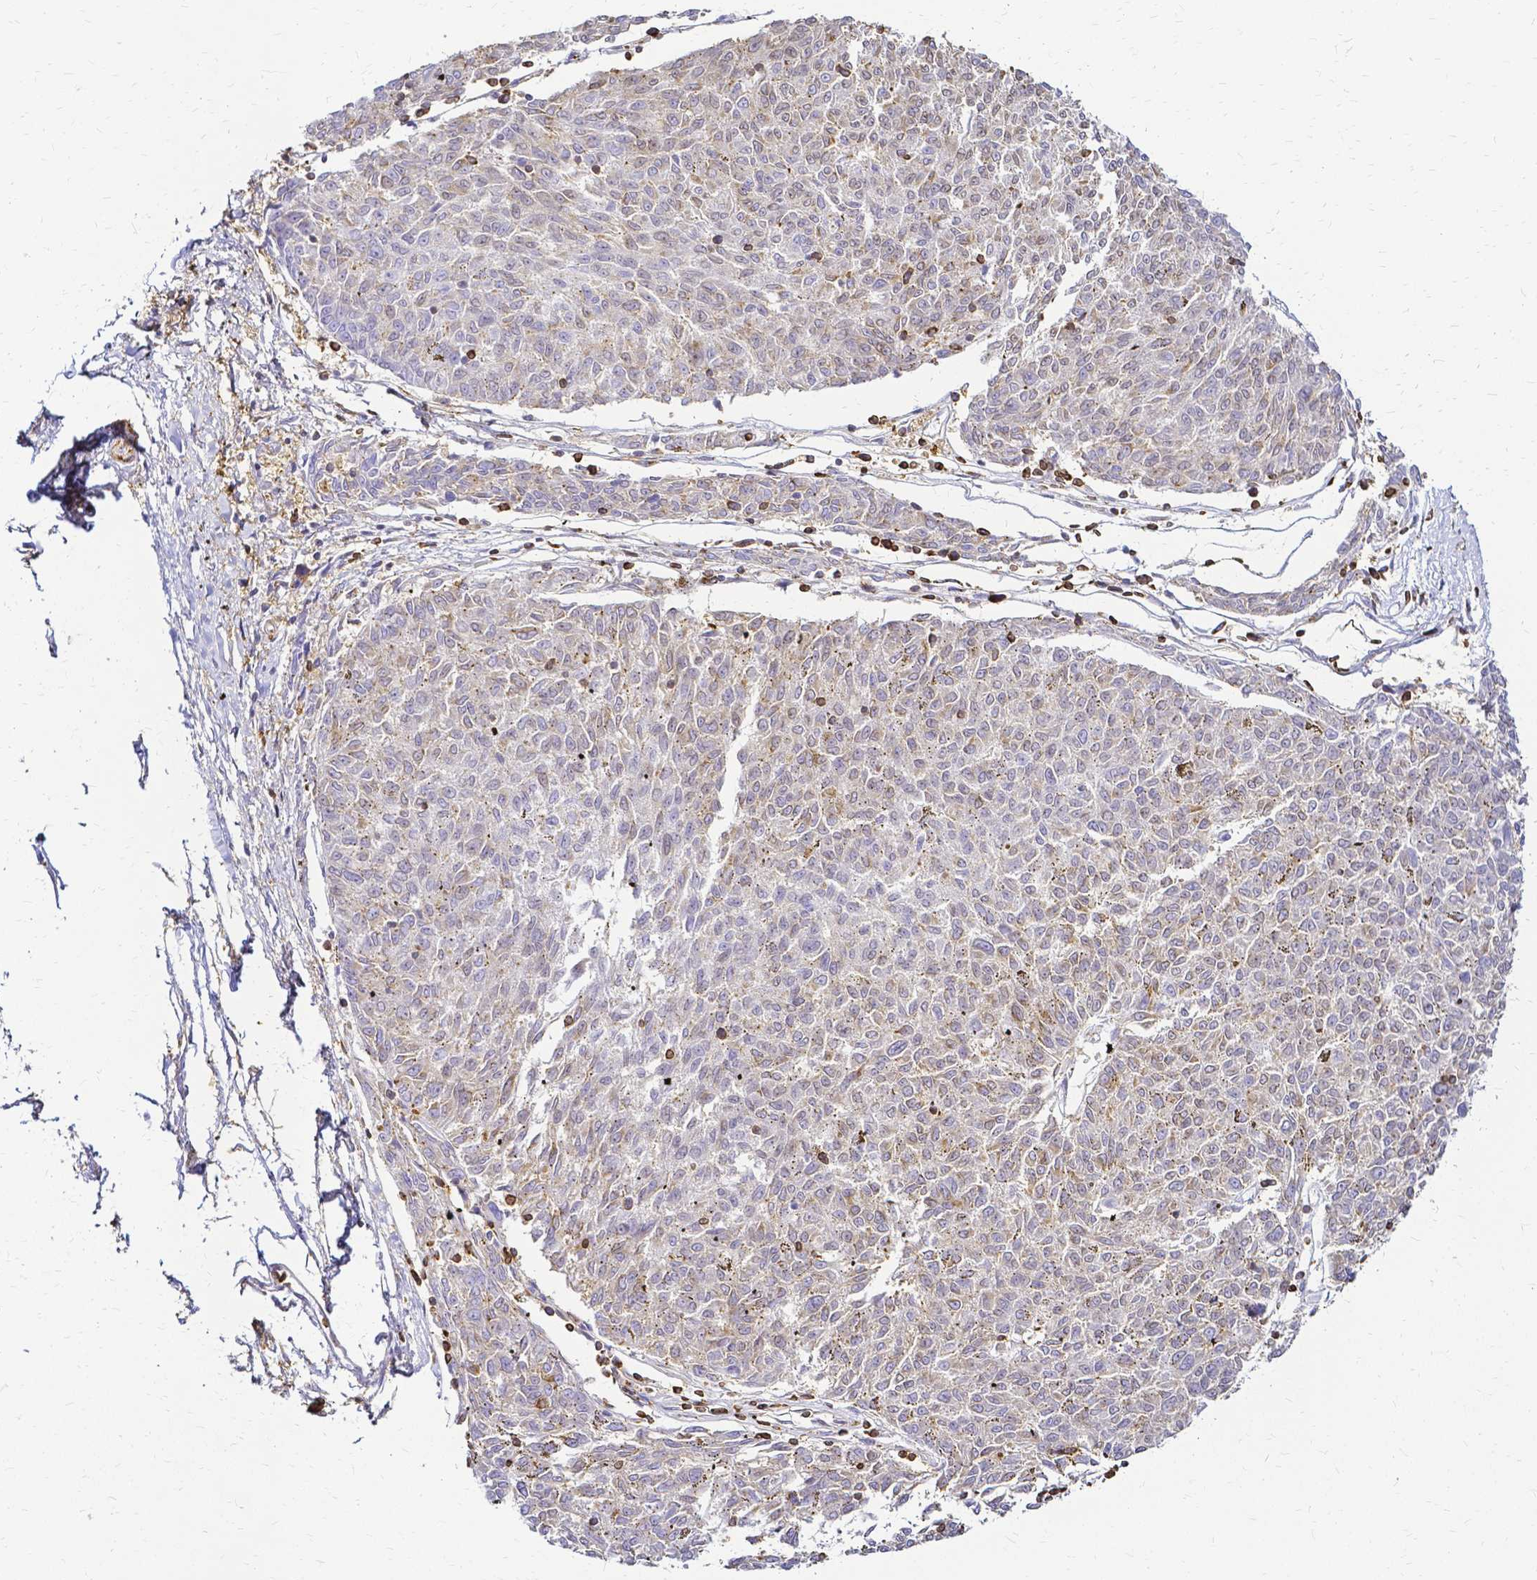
{"staining": {"intensity": "negative", "quantity": "none", "location": "none"}, "tissue": "melanoma", "cell_type": "Tumor cells", "image_type": "cancer", "snomed": [{"axis": "morphology", "description": "Malignant melanoma, NOS"}, {"axis": "topography", "description": "Skin"}], "caption": "Tumor cells are negative for brown protein staining in melanoma.", "gene": "HSPA12A", "patient": {"sex": "female", "age": 72}}